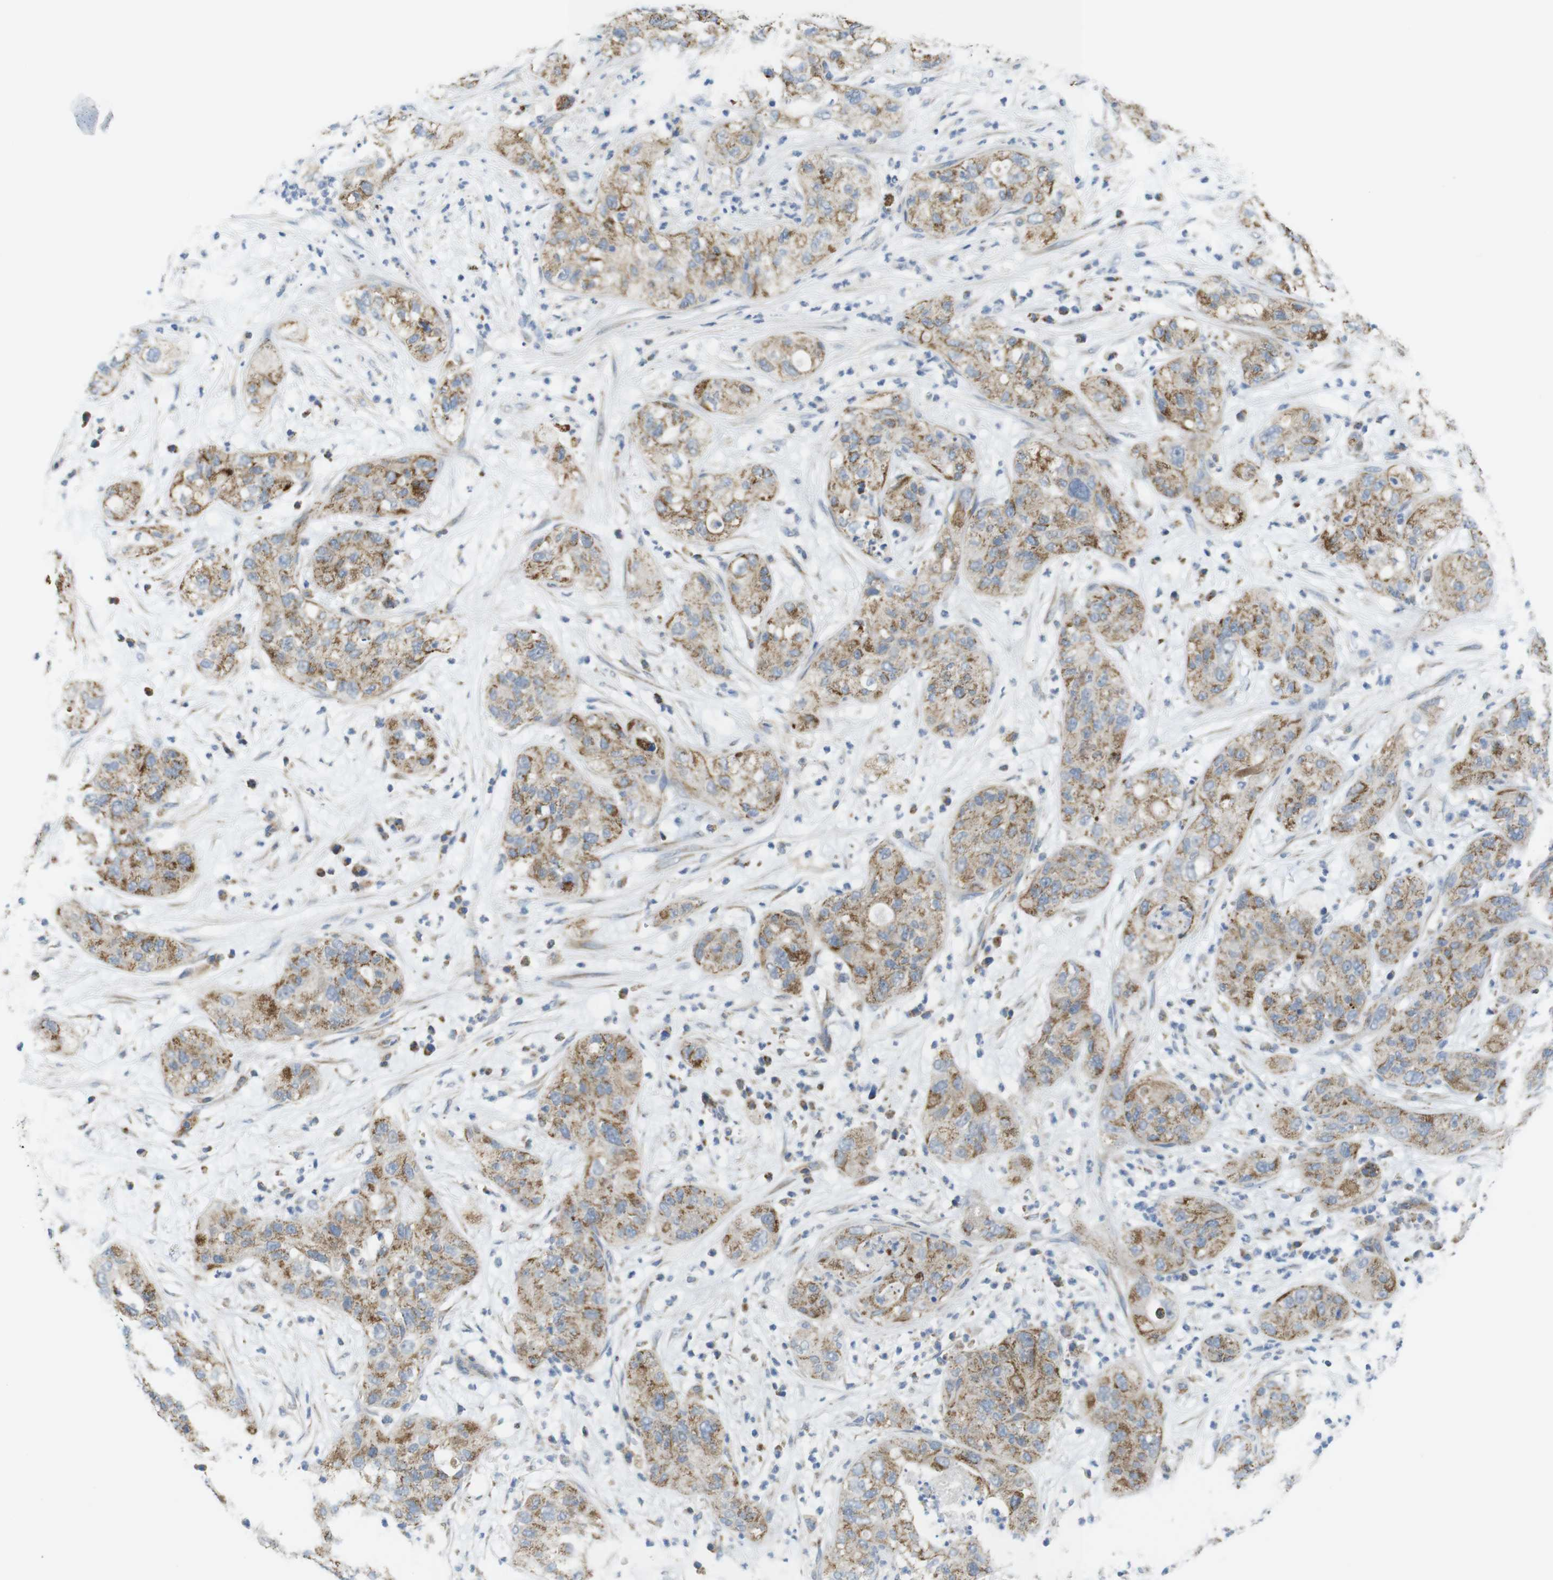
{"staining": {"intensity": "moderate", "quantity": ">75%", "location": "cytoplasmic/membranous"}, "tissue": "pancreatic cancer", "cell_type": "Tumor cells", "image_type": "cancer", "snomed": [{"axis": "morphology", "description": "Adenocarcinoma, NOS"}, {"axis": "topography", "description": "Pancreas"}], "caption": "Immunohistochemical staining of human pancreatic cancer shows medium levels of moderate cytoplasmic/membranous positivity in approximately >75% of tumor cells. (Brightfield microscopy of DAB IHC at high magnification).", "gene": "MARCHF1", "patient": {"sex": "female", "age": 78}}